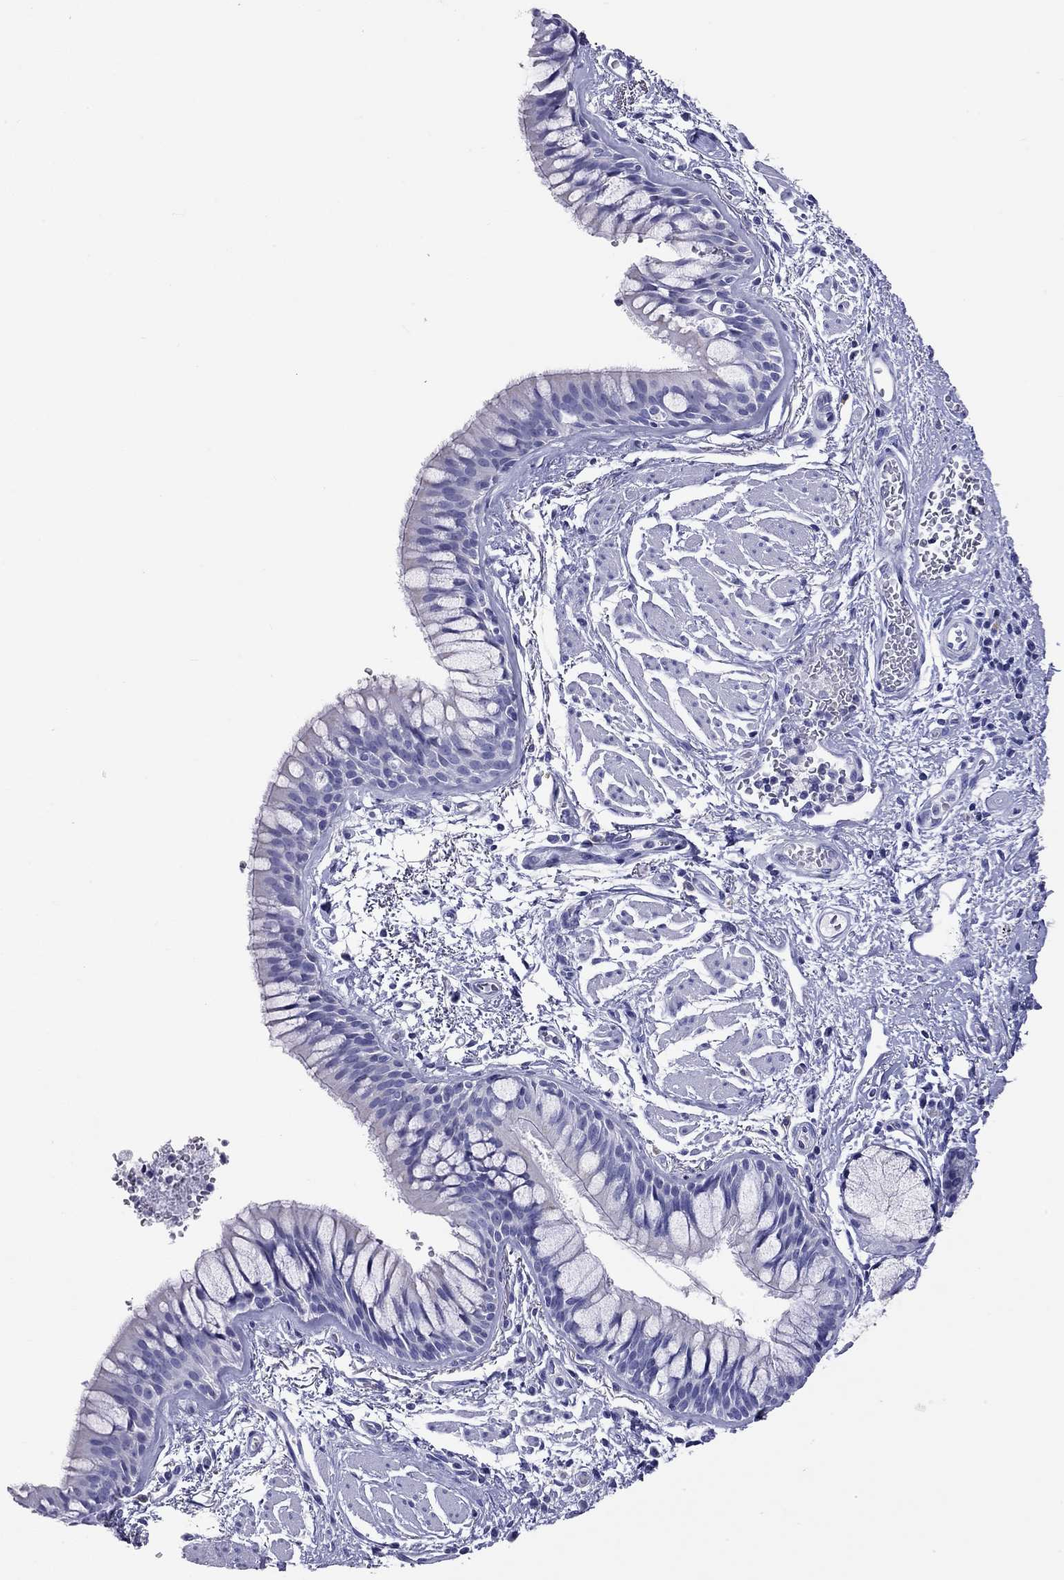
{"staining": {"intensity": "negative", "quantity": "none", "location": "none"}, "tissue": "bronchus", "cell_type": "Respiratory epithelial cells", "image_type": "normal", "snomed": [{"axis": "morphology", "description": "Normal tissue, NOS"}, {"axis": "topography", "description": "Bronchus"}, {"axis": "topography", "description": "Lung"}], "caption": "Histopathology image shows no protein staining in respiratory epithelial cells of normal bronchus.", "gene": "DPY19L2", "patient": {"sex": "female", "age": 57}}